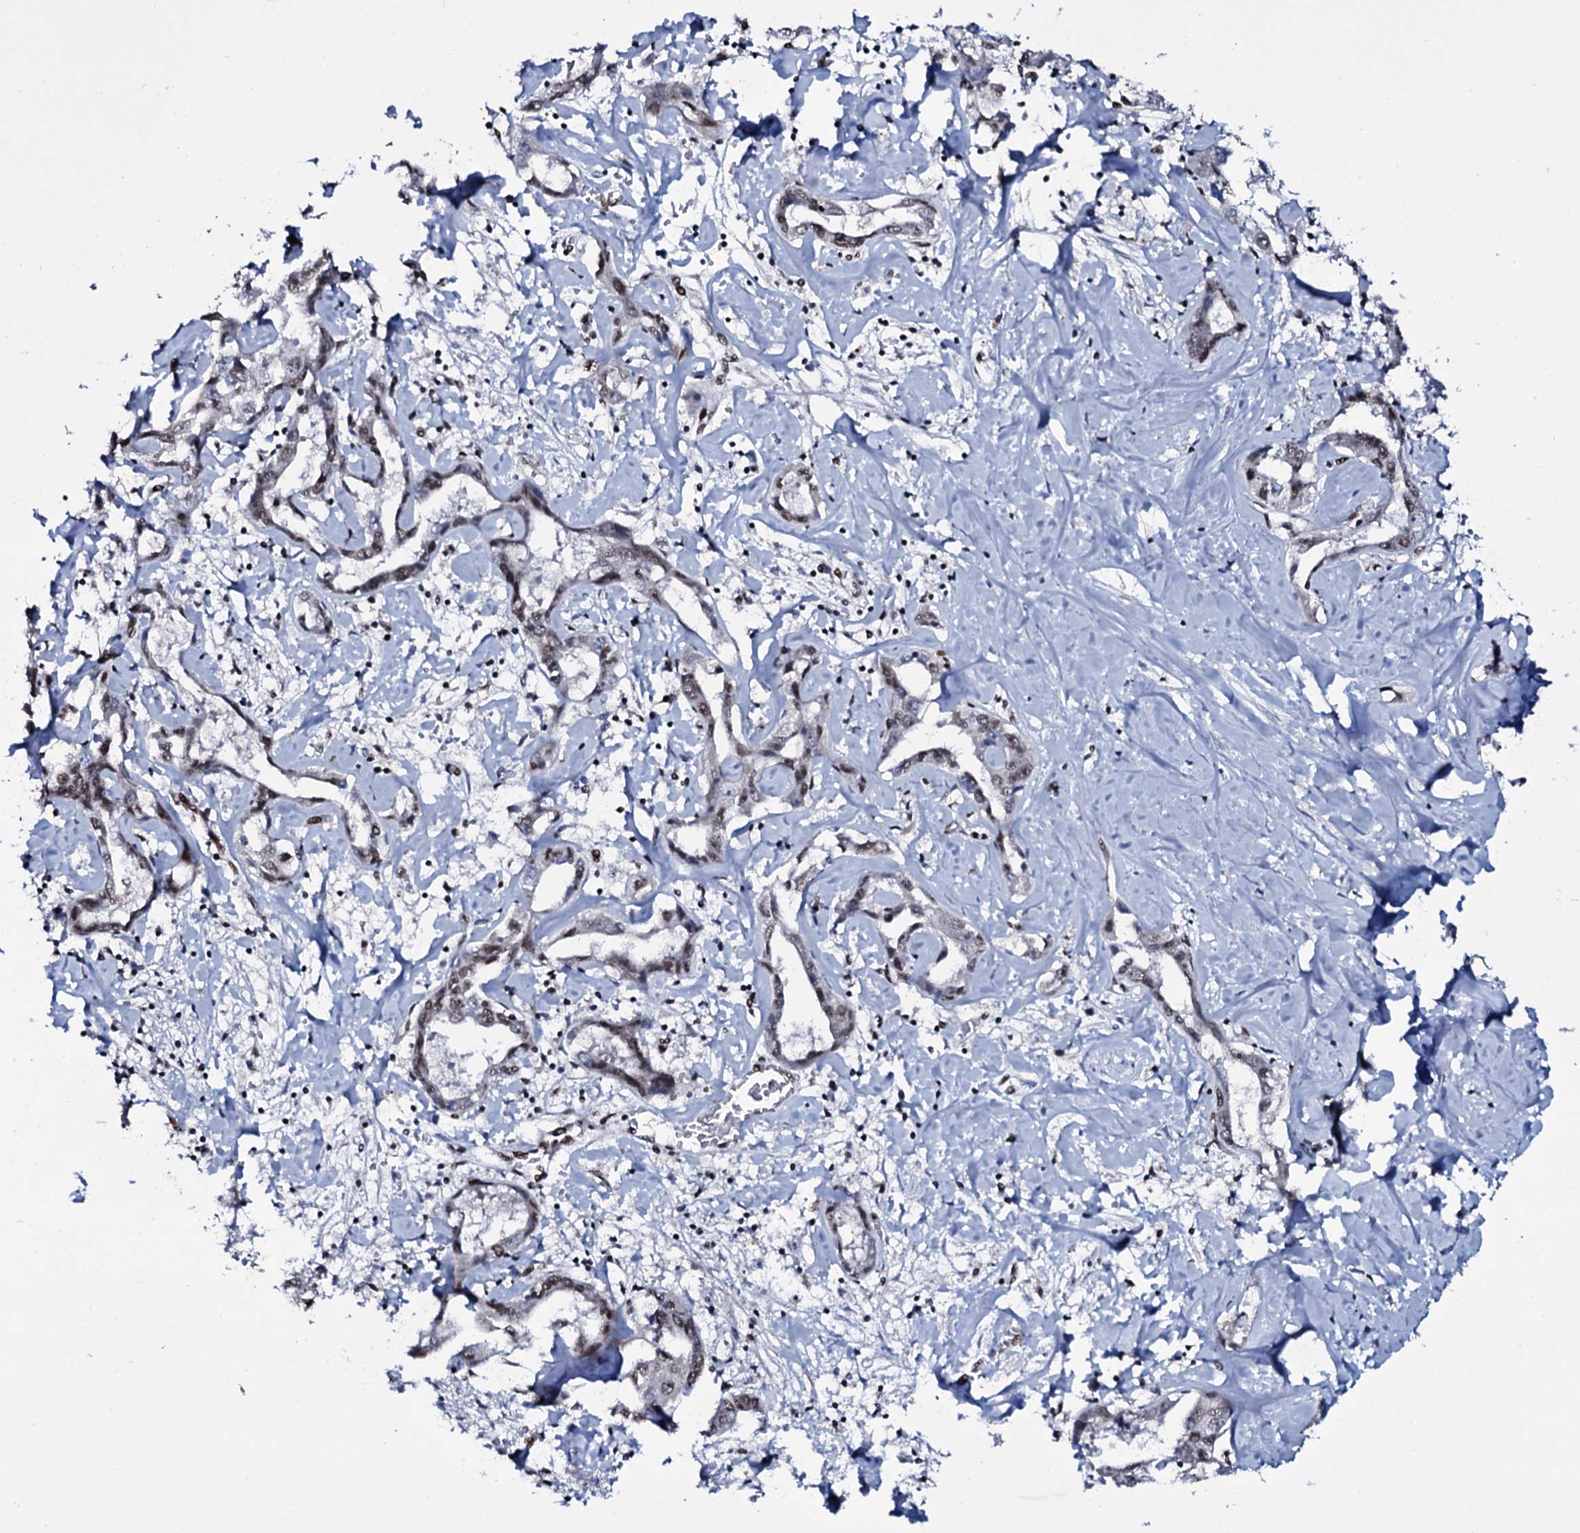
{"staining": {"intensity": "weak", "quantity": ">75%", "location": "nuclear"}, "tissue": "liver cancer", "cell_type": "Tumor cells", "image_type": "cancer", "snomed": [{"axis": "morphology", "description": "Cholangiocarcinoma"}, {"axis": "topography", "description": "Liver"}], "caption": "Immunohistochemical staining of liver cancer shows weak nuclear protein expression in about >75% of tumor cells.", "gene": "ZMIZ2", "patient": {"sex": "male", "age": 59}}